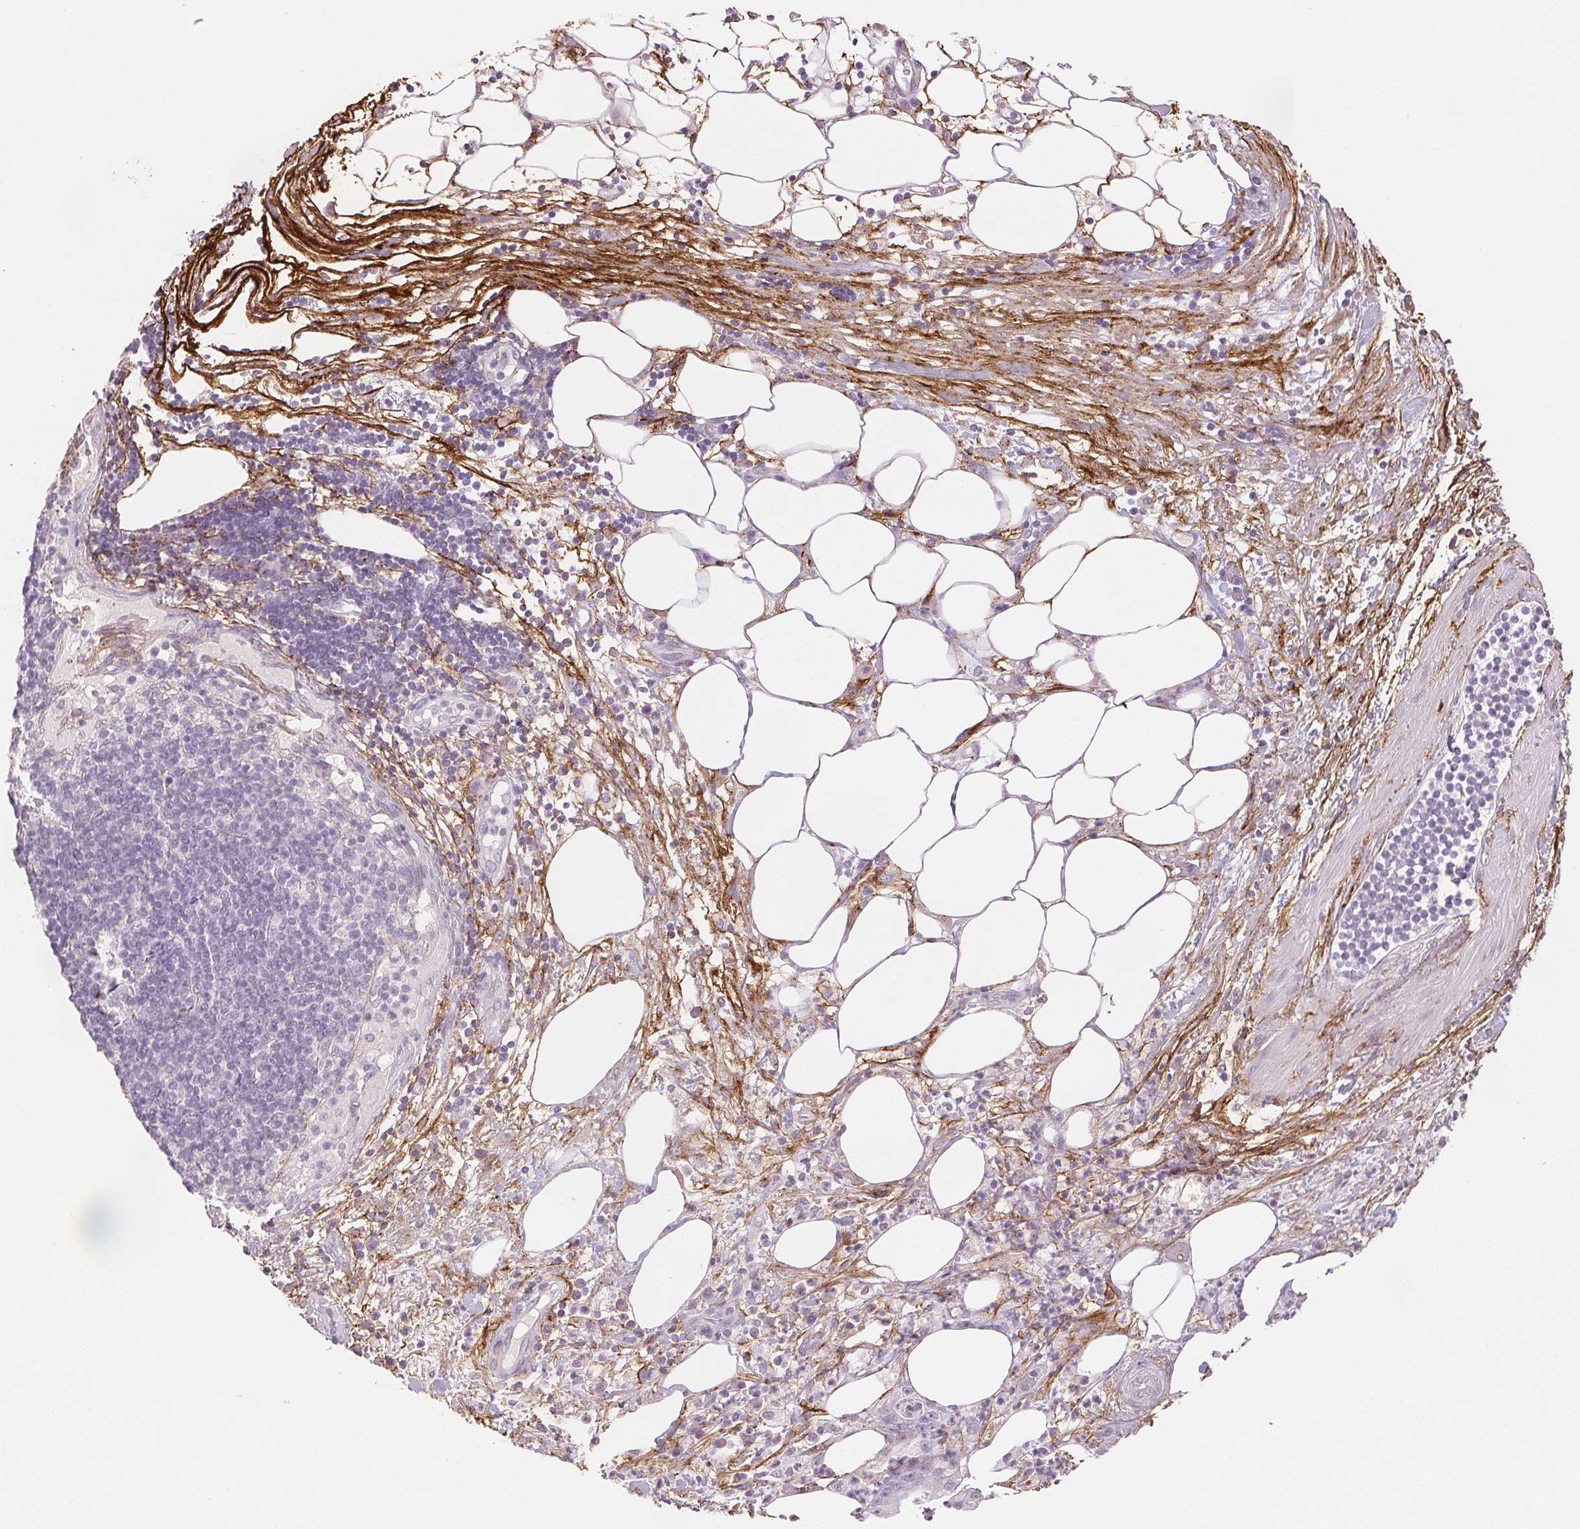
{"staining": {"intensity": "negative", "quantity": "none", "location": "none"}, "tissue": "pancreatic cancer", "cell_type": "Tumor cells", "image_type": "cancer", "snomed": [{"axis": "morphology", "description": "Adenocarcinoma, NOS"}, {"axis": "topography", "description": "Pancreas"}], "caption": "DAB immunohistochemical staining of human pancreatic adenocarcinoma shows no significant staining in tumor cells.", "gene": "FBN1", "patient": {"sex": "male", "age": 71}}